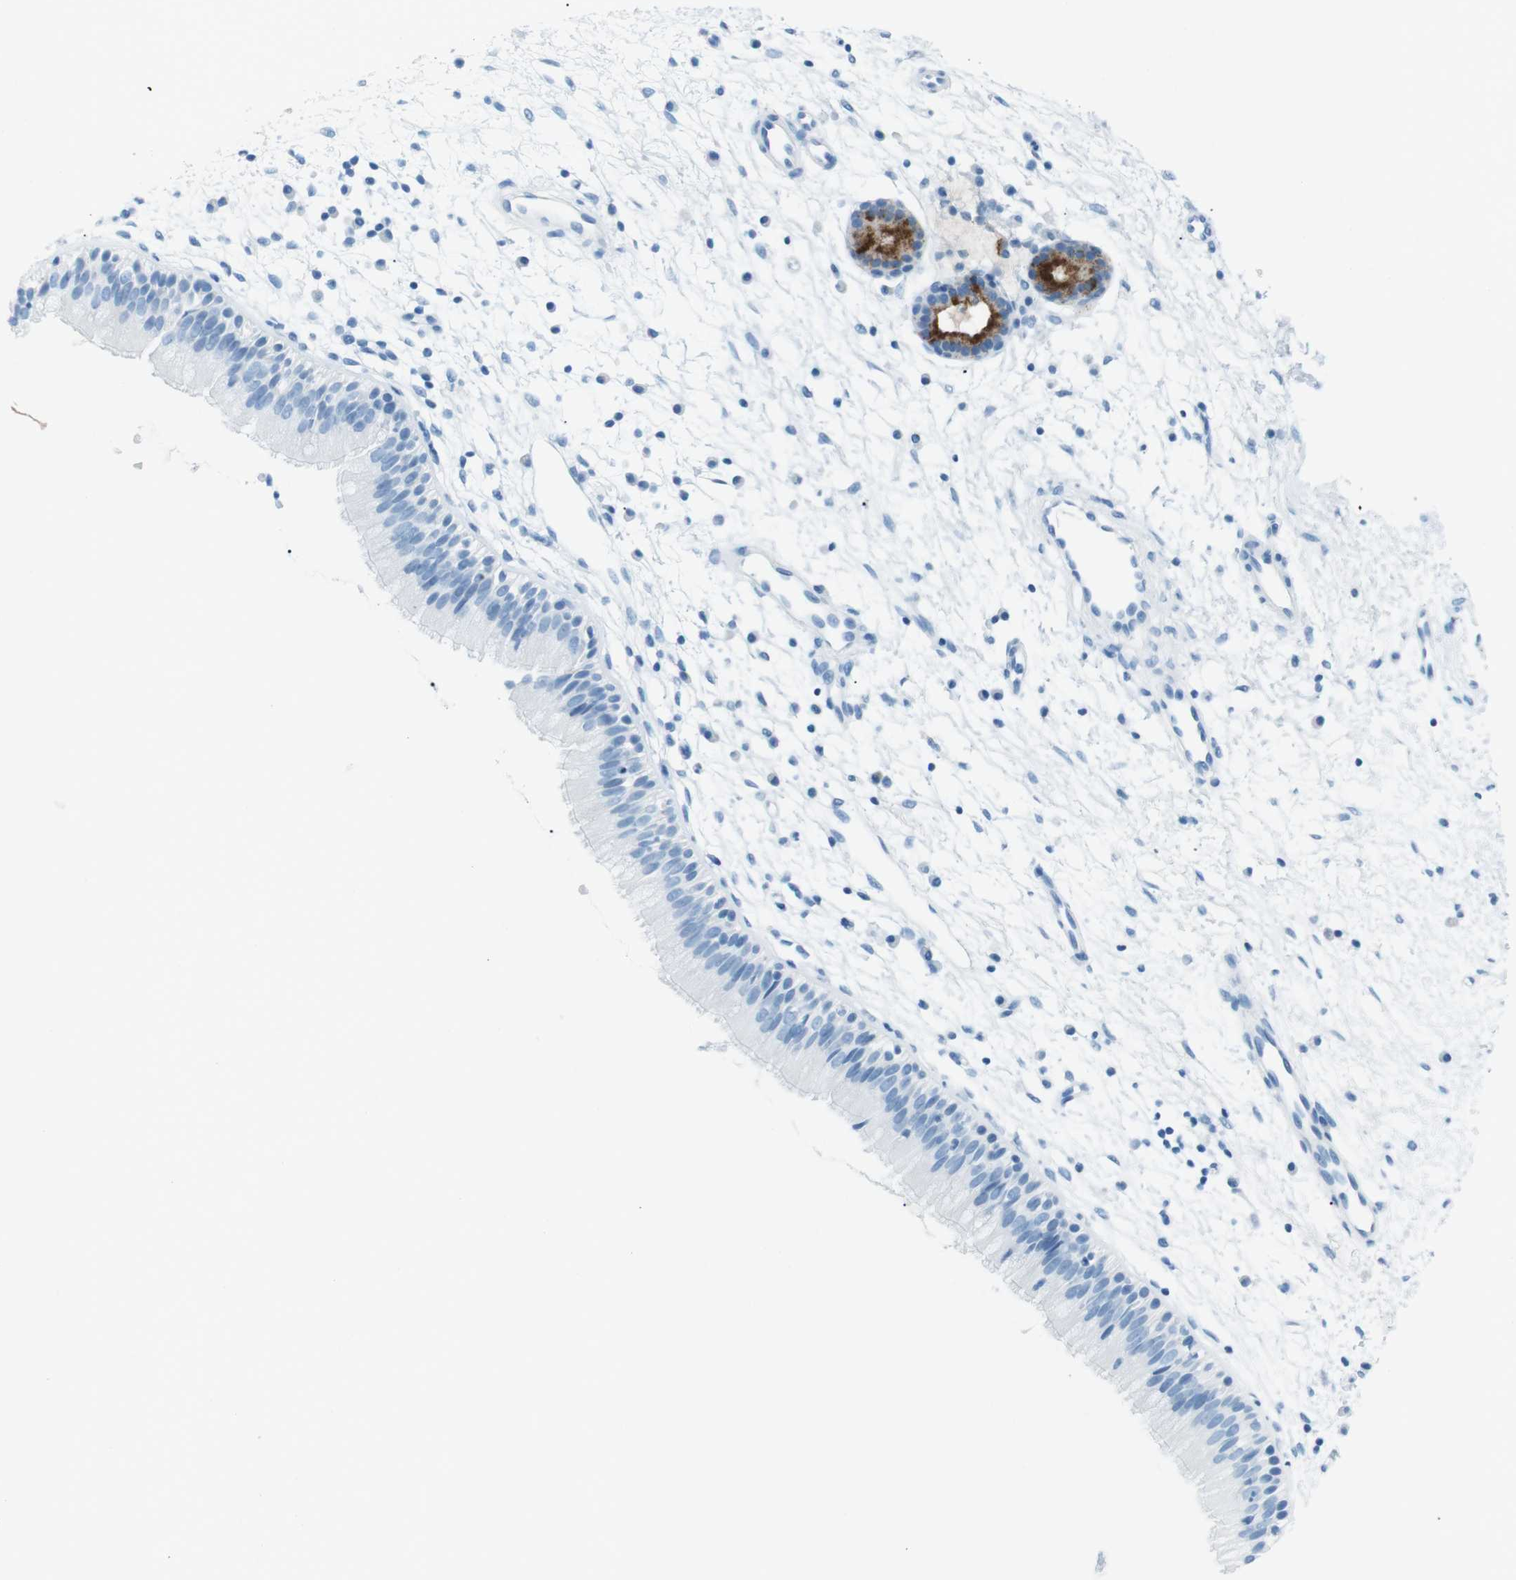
{"staining": {"intensity": "negative", "quantity": "none", "location": "none"}, "tissue": "nasopharynx", "cell_type": "Respiratory epithelial cells", "image_type": "normal", "snomed": [{"axis": "morphology", "description": "Normal tissue, NOS"}, {"axis": "topography", "description": "Nasopharynx"}], "caption": "The histopathology image demonstrates no staining of respiratory epithelial cells in benign nasopharynx. The staining was performed using DAB (3,3'-diaminobenzidine) to visualize the protein expression in brown, while the nuclei were stained in blue with hematoxylin (Magnification: 20x).", "gene": "AZGP1", "patient": {"sex": "male", "age": 21}}